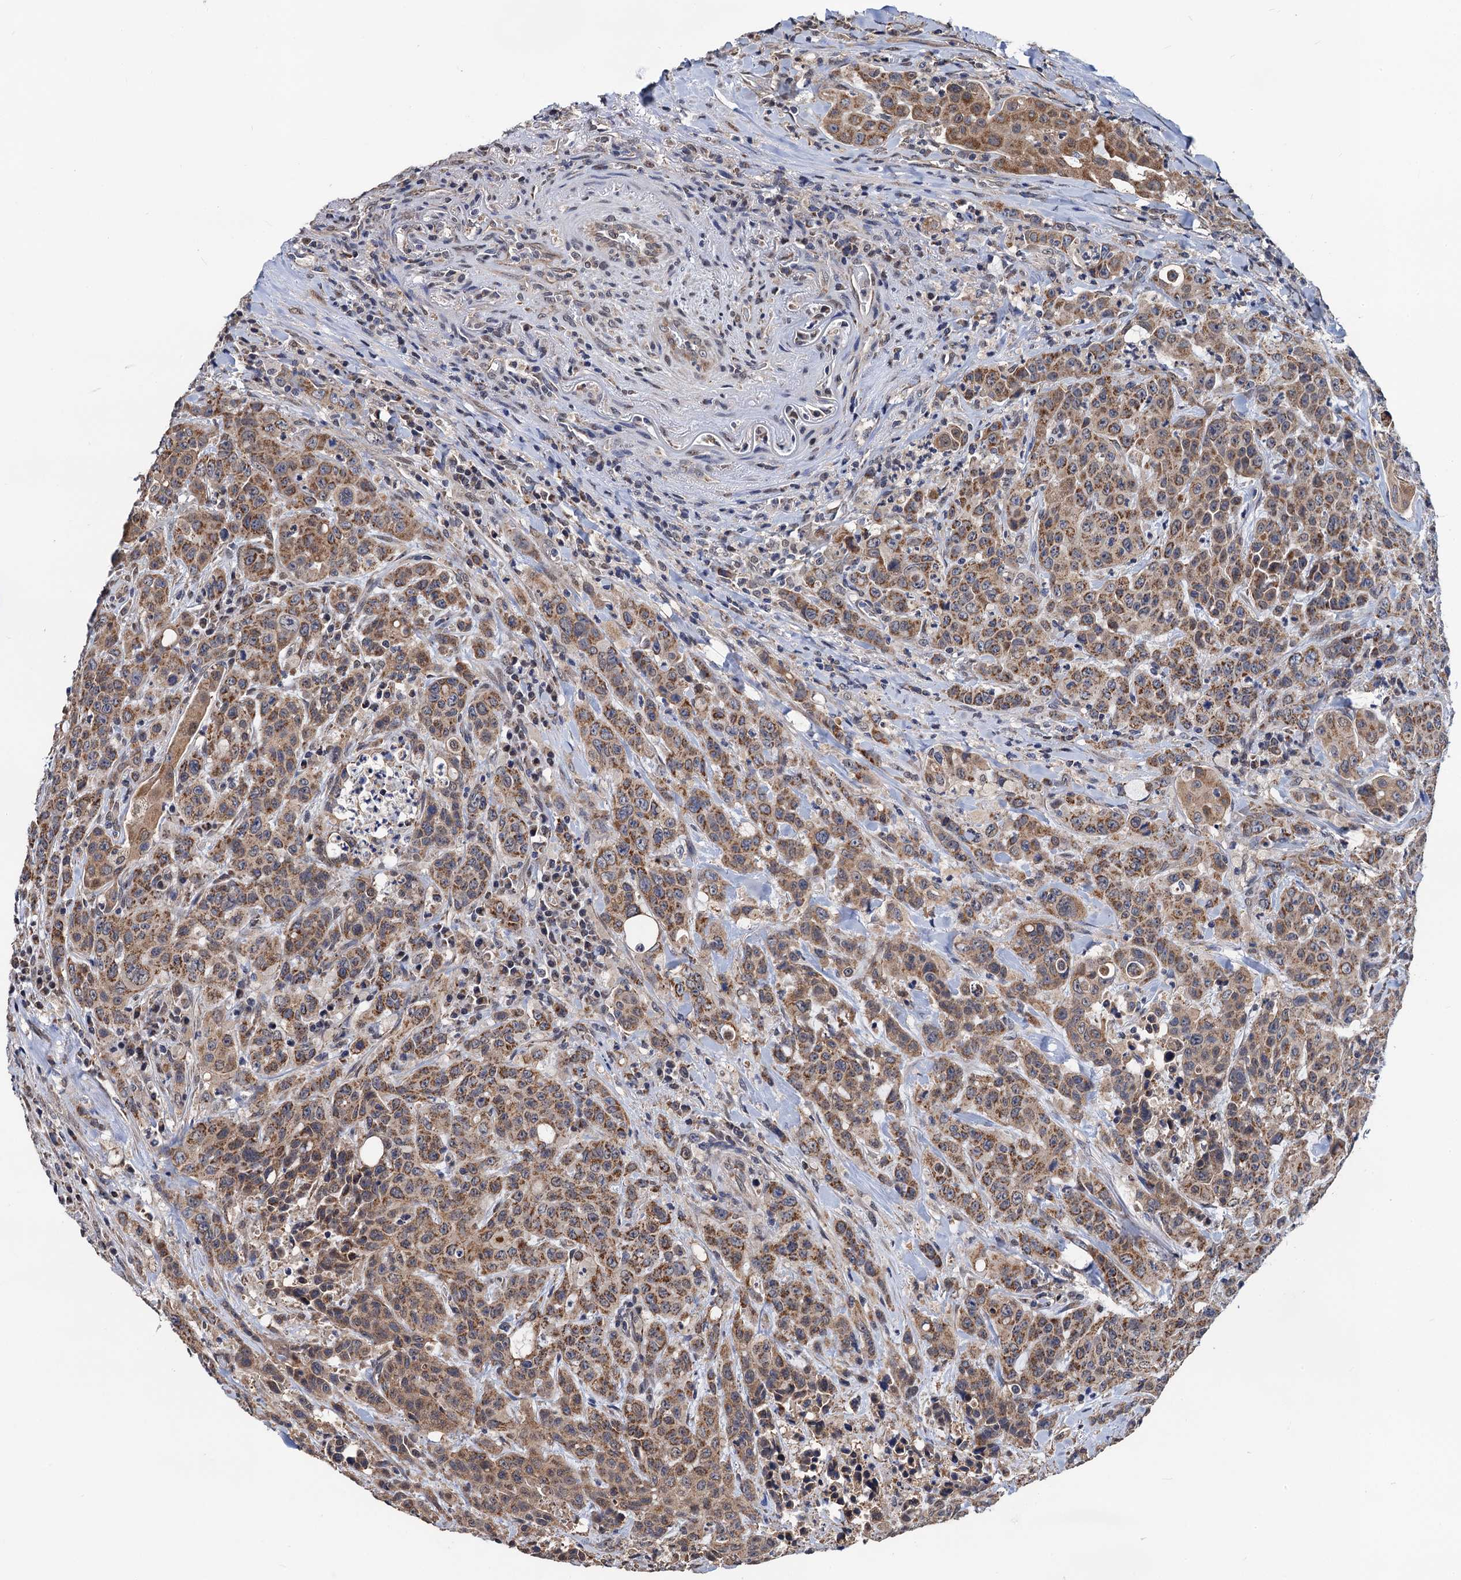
{"staining": {"intensity": "moderate", "quantity": ">75%", "location": "cytoplasmic/membranous"}, "tissue": "colorectal cancer", "cell_type": "Tumor cells", "image_type": "cancer", "snomed": [{"axis": "morphology", "description": "Adenocarcinoma, NOS"}, {"axis": "topography", "description": "Colon"}], "caption": "Immunohistochemistry micrograph of neoplastic tissue: human colorectal cancer stained using IHC demonstrates medium levels of moderate protein expression localized specifically in the cytoplasmic/membranous of tumor cells, appearing as a cytoplasmic/membranous brown color.", "gene": "PTCD3", "patient": {"sex": "male", "age": 62}}